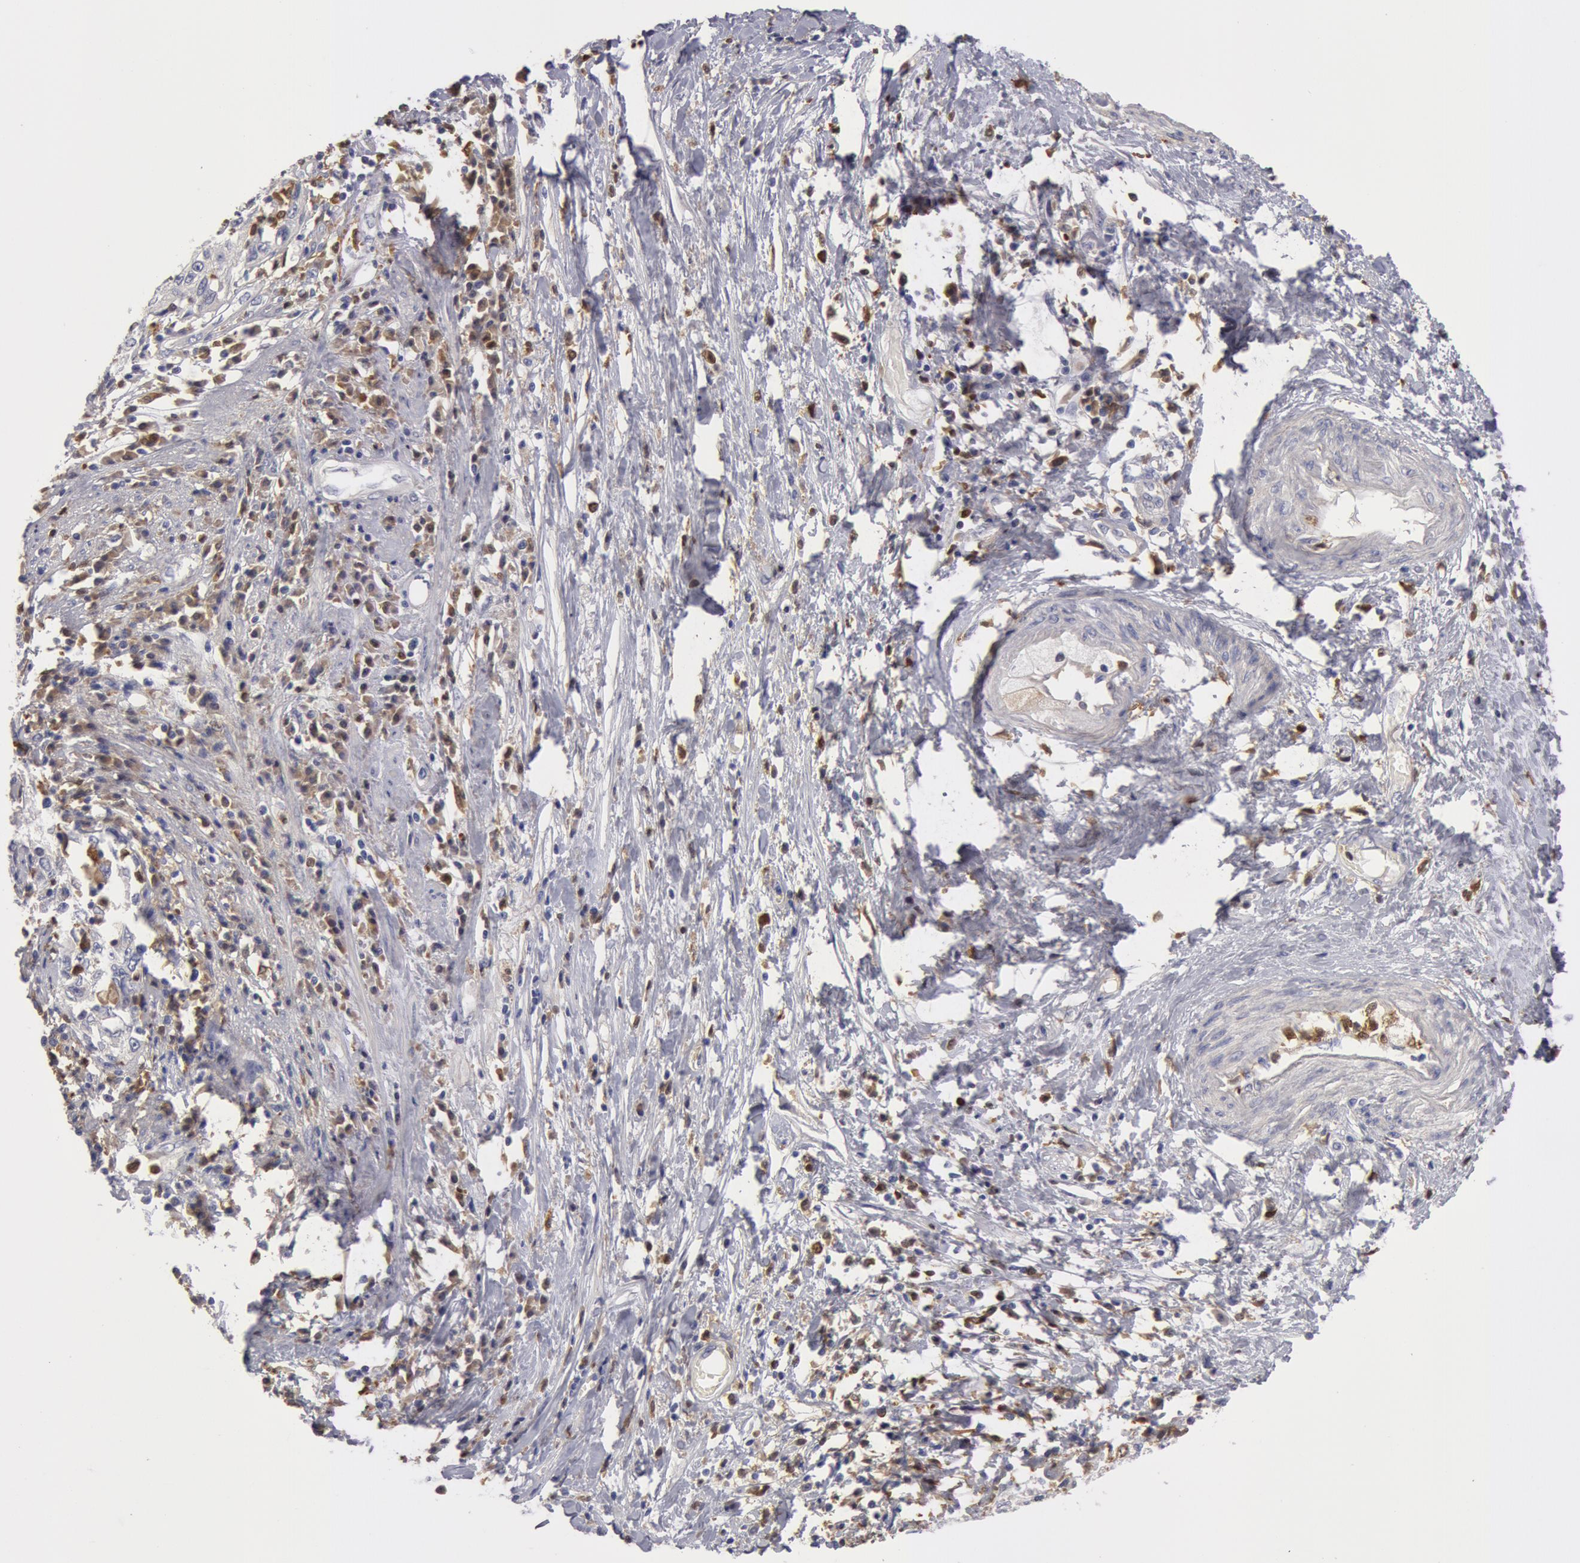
{"staining": {"intensity": "negative", "quantity": "none", "location": "none"}, "tissue": "cervical cancer", "cell_type": "Tumor cells", "image_type": "cancer", "snomed": [{"axis": "morphology", "description": "Squamous cell carcinoma, NOS"}, {"axis": "topography", "description": "Cervix"}], "caption": "A histopathology image of squamous cell carcinoma (cervical) stained for a protein demonstrates no brown staining in tumor cells. (Brightfield microscopy of DAB immunohistochemistry at high magnification).", "gene": "SYK", "patient": {"sex": "female", "age": 57}}